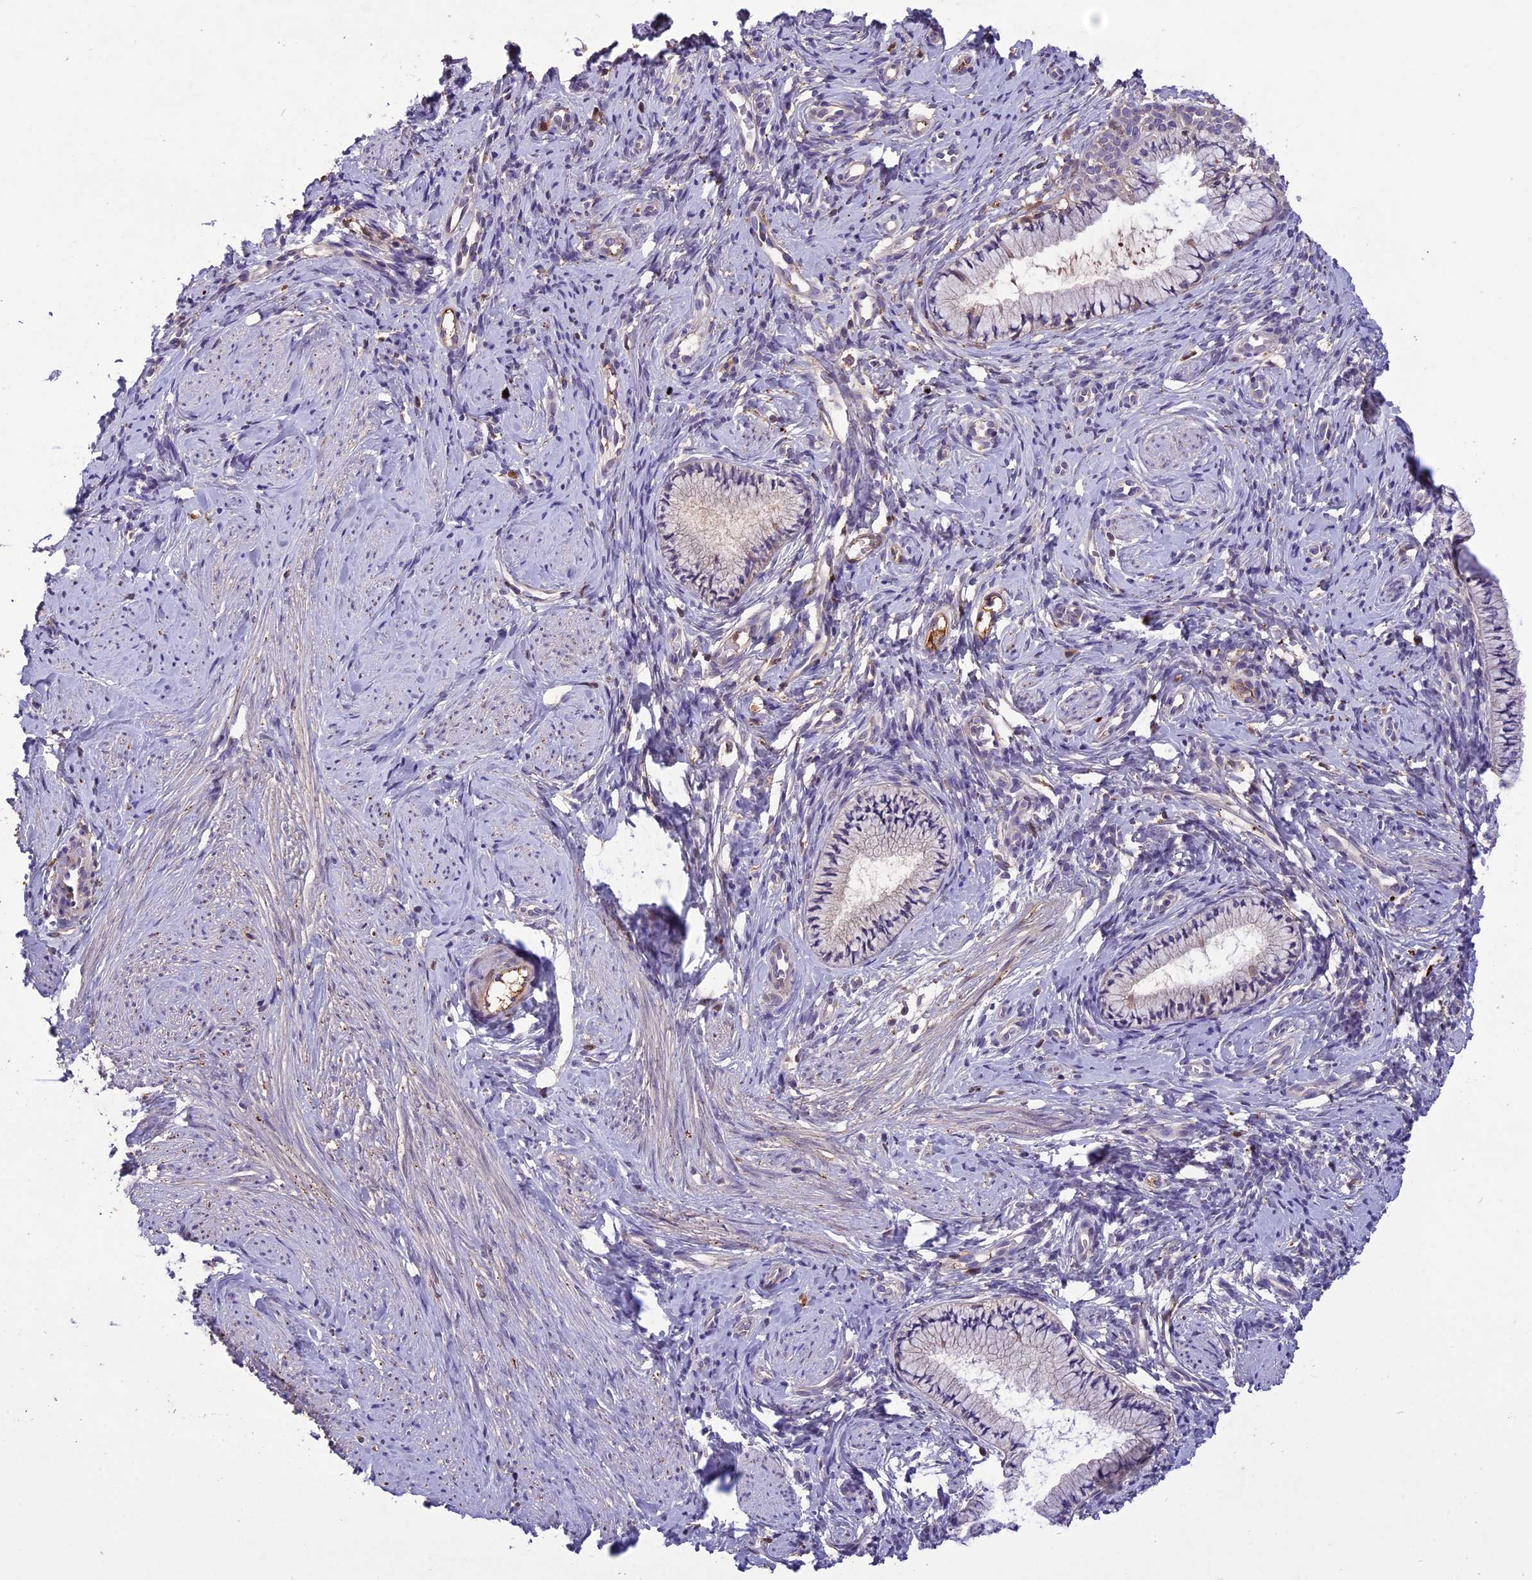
{"staining": {"intensity": "weak", "quantity": "<25%", "location": "cytoplasmic/membranous"}, "tissue": "cervix", "cell_type": "Glandular cells", "image_type": "normal", "snomed": [{"axis": "morphology", "description": "Normal tissue, NOS"}, {"axis": "topography", "description": "Cervix"}], "caption": "High magnification brightfield microscopy of benign cervix stained with DAB (3,3'-diaminobenzidine) (brown) and counterstained with hematoxylin (blue): glandular cells show no significant expression. (DAB immunohistochemistry (IHC), high magnification).", "gene": "ADO", "patient": {"sex": "female", "age": 57}}